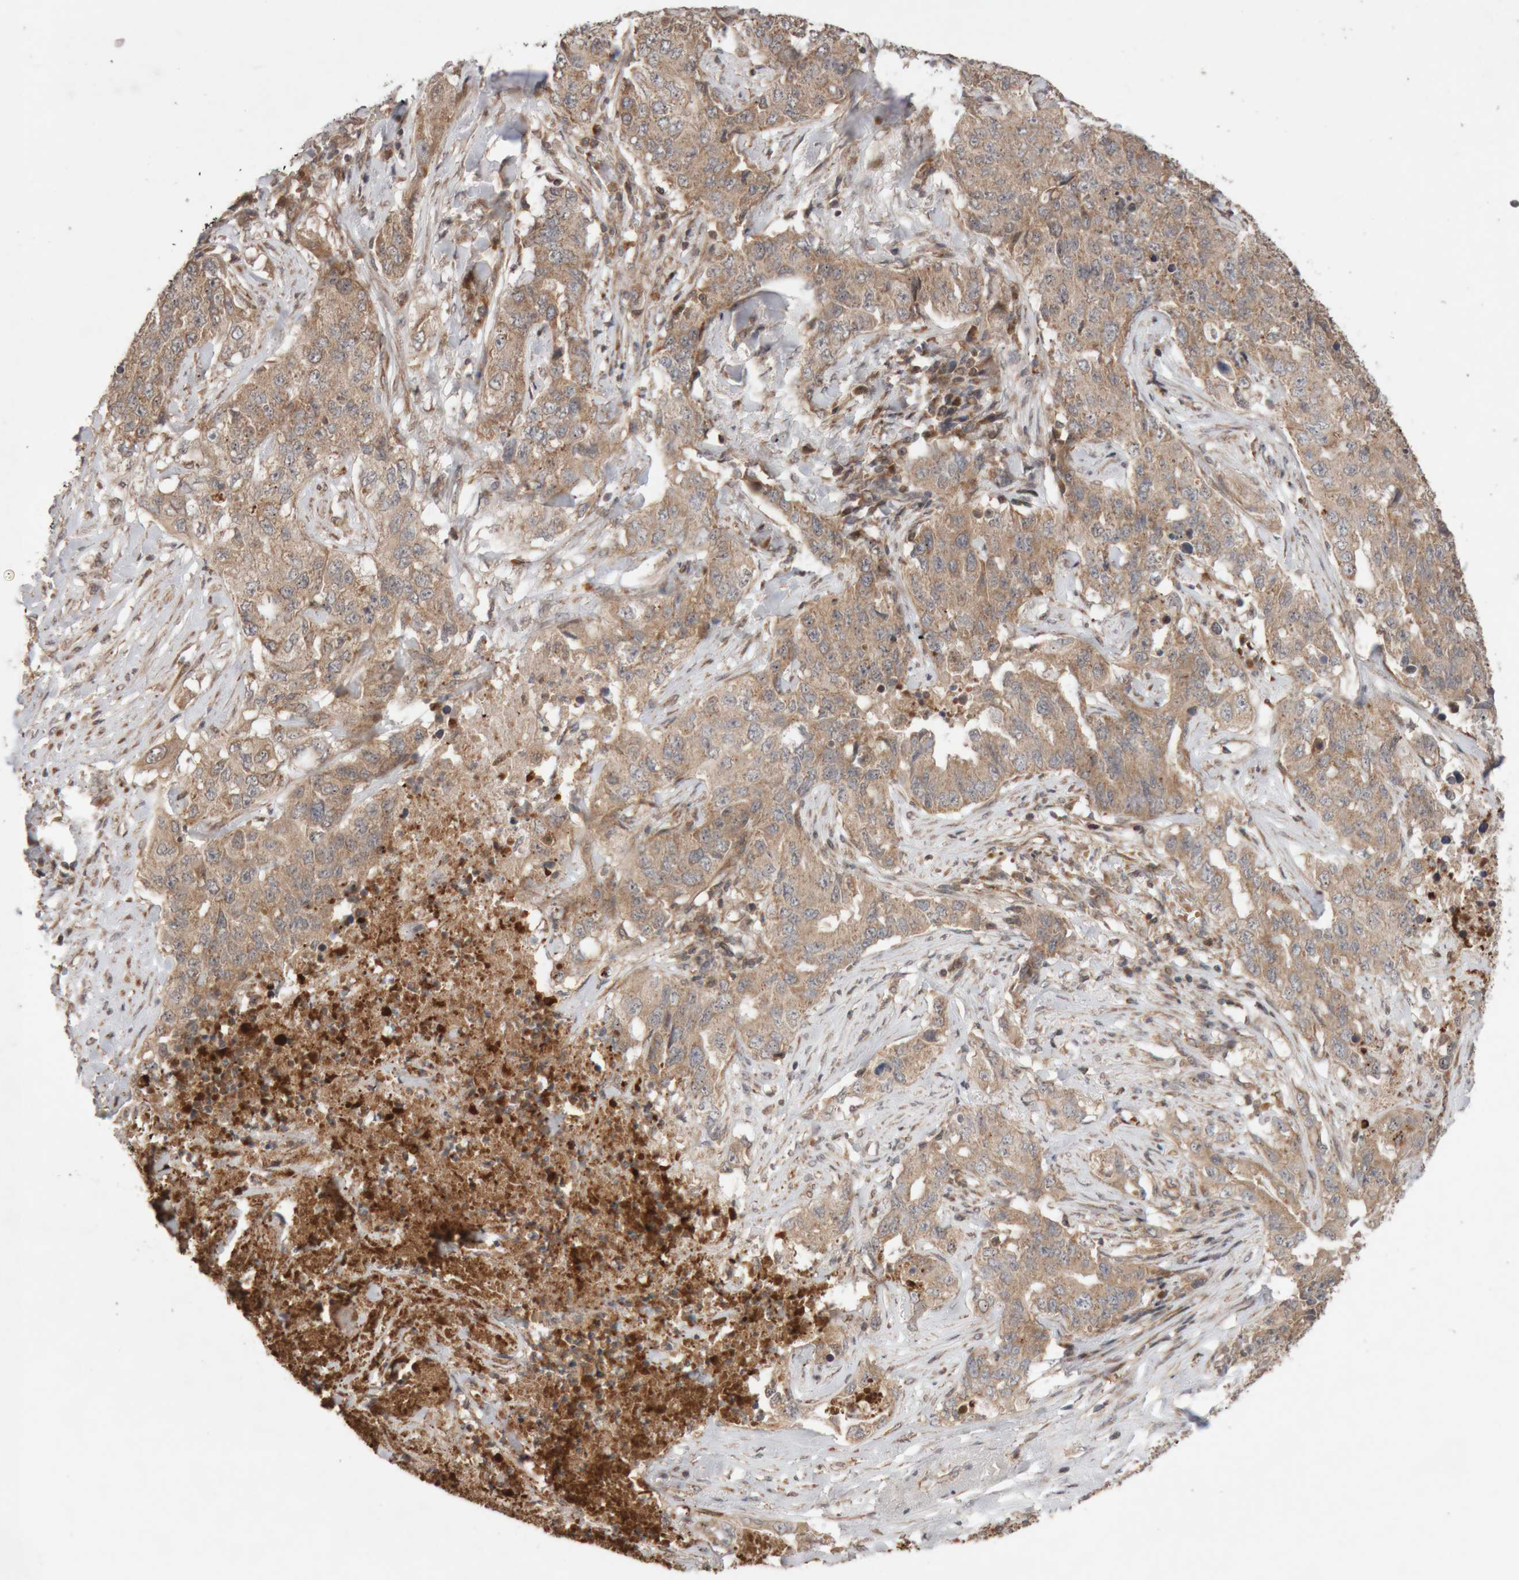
{"staining": {"intensity": "moderate", "quantity": ">75%", "location": "cytoplasmic/membranous"}, "tissue": "lung cancer", "cell_type": "Tumor cells", "image_type": "cancer", "snomed": [{"axis": "morphology", "description": "Adenocarcinoma, NOS"}, {"axis": "topography", "description": "Lung"}], "caption": "Brown immunohistochemical staining in lung cancer displays moderate cytoplasmic/membranous expression in approximately >75% of tumor cells. The protein is shown in brown color, while the nuclei are stained blue.", "gene": "KIF21B", "patient": {"sex": "female", "age": 51}}